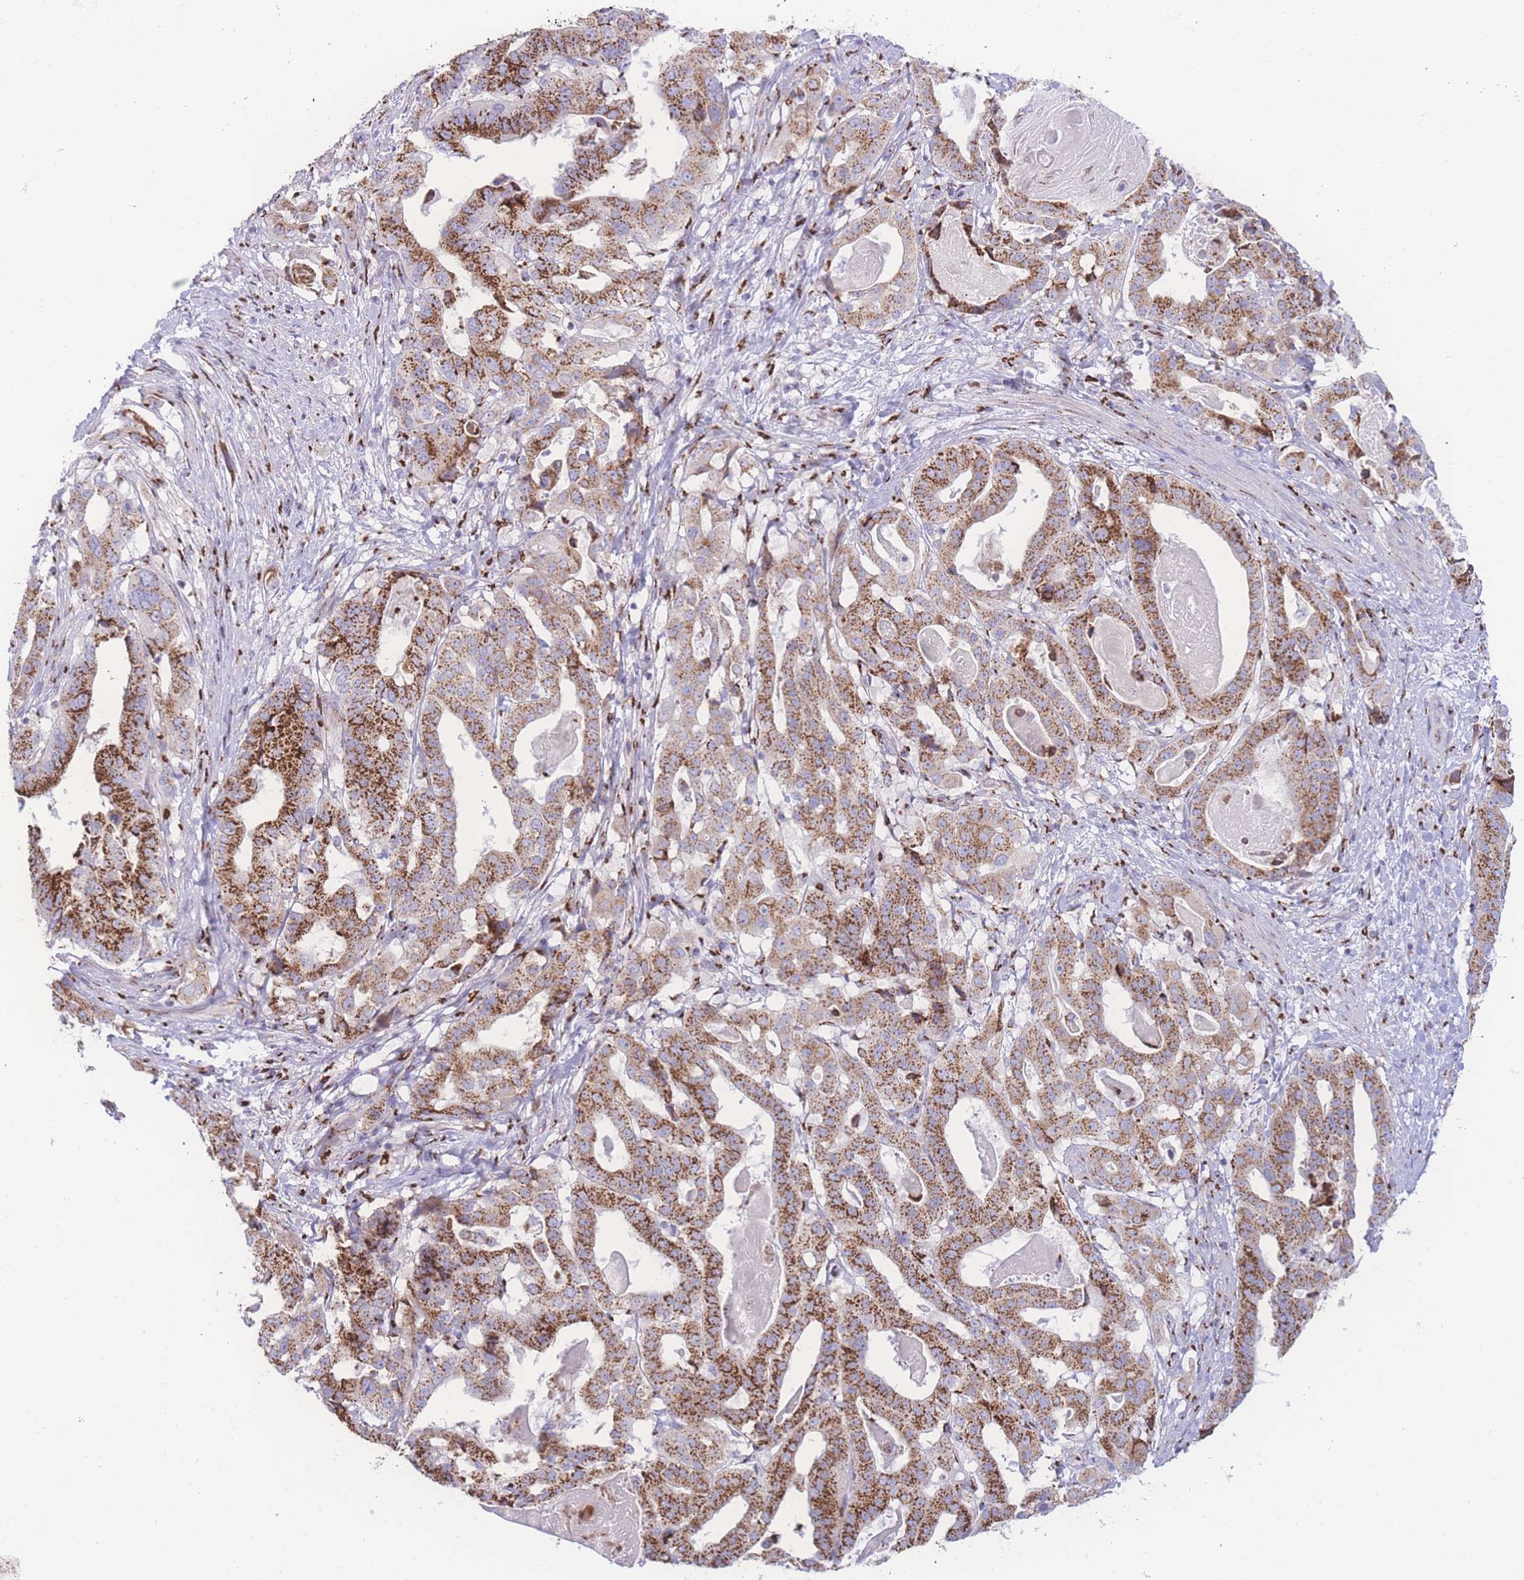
{"staining": {"intensity": "strong", "quantity": ">75%", "location": "cytoplasmic/membranous"}, "tissue": "stomach cancer", "cell_type": "Tumor cells", "image_type": "cancer", "snomed": [{"axis": "morphology", "description": "Adenocarcinoma, NOS"}, {"axis": "topography", "description": "Stomach"}], "caption": "Stomach cancer stained with a protein marker demonstrates strong staining in tumor cells.", "gene": "GOLM2", "patient": {"sex": "male", "age": 48}}